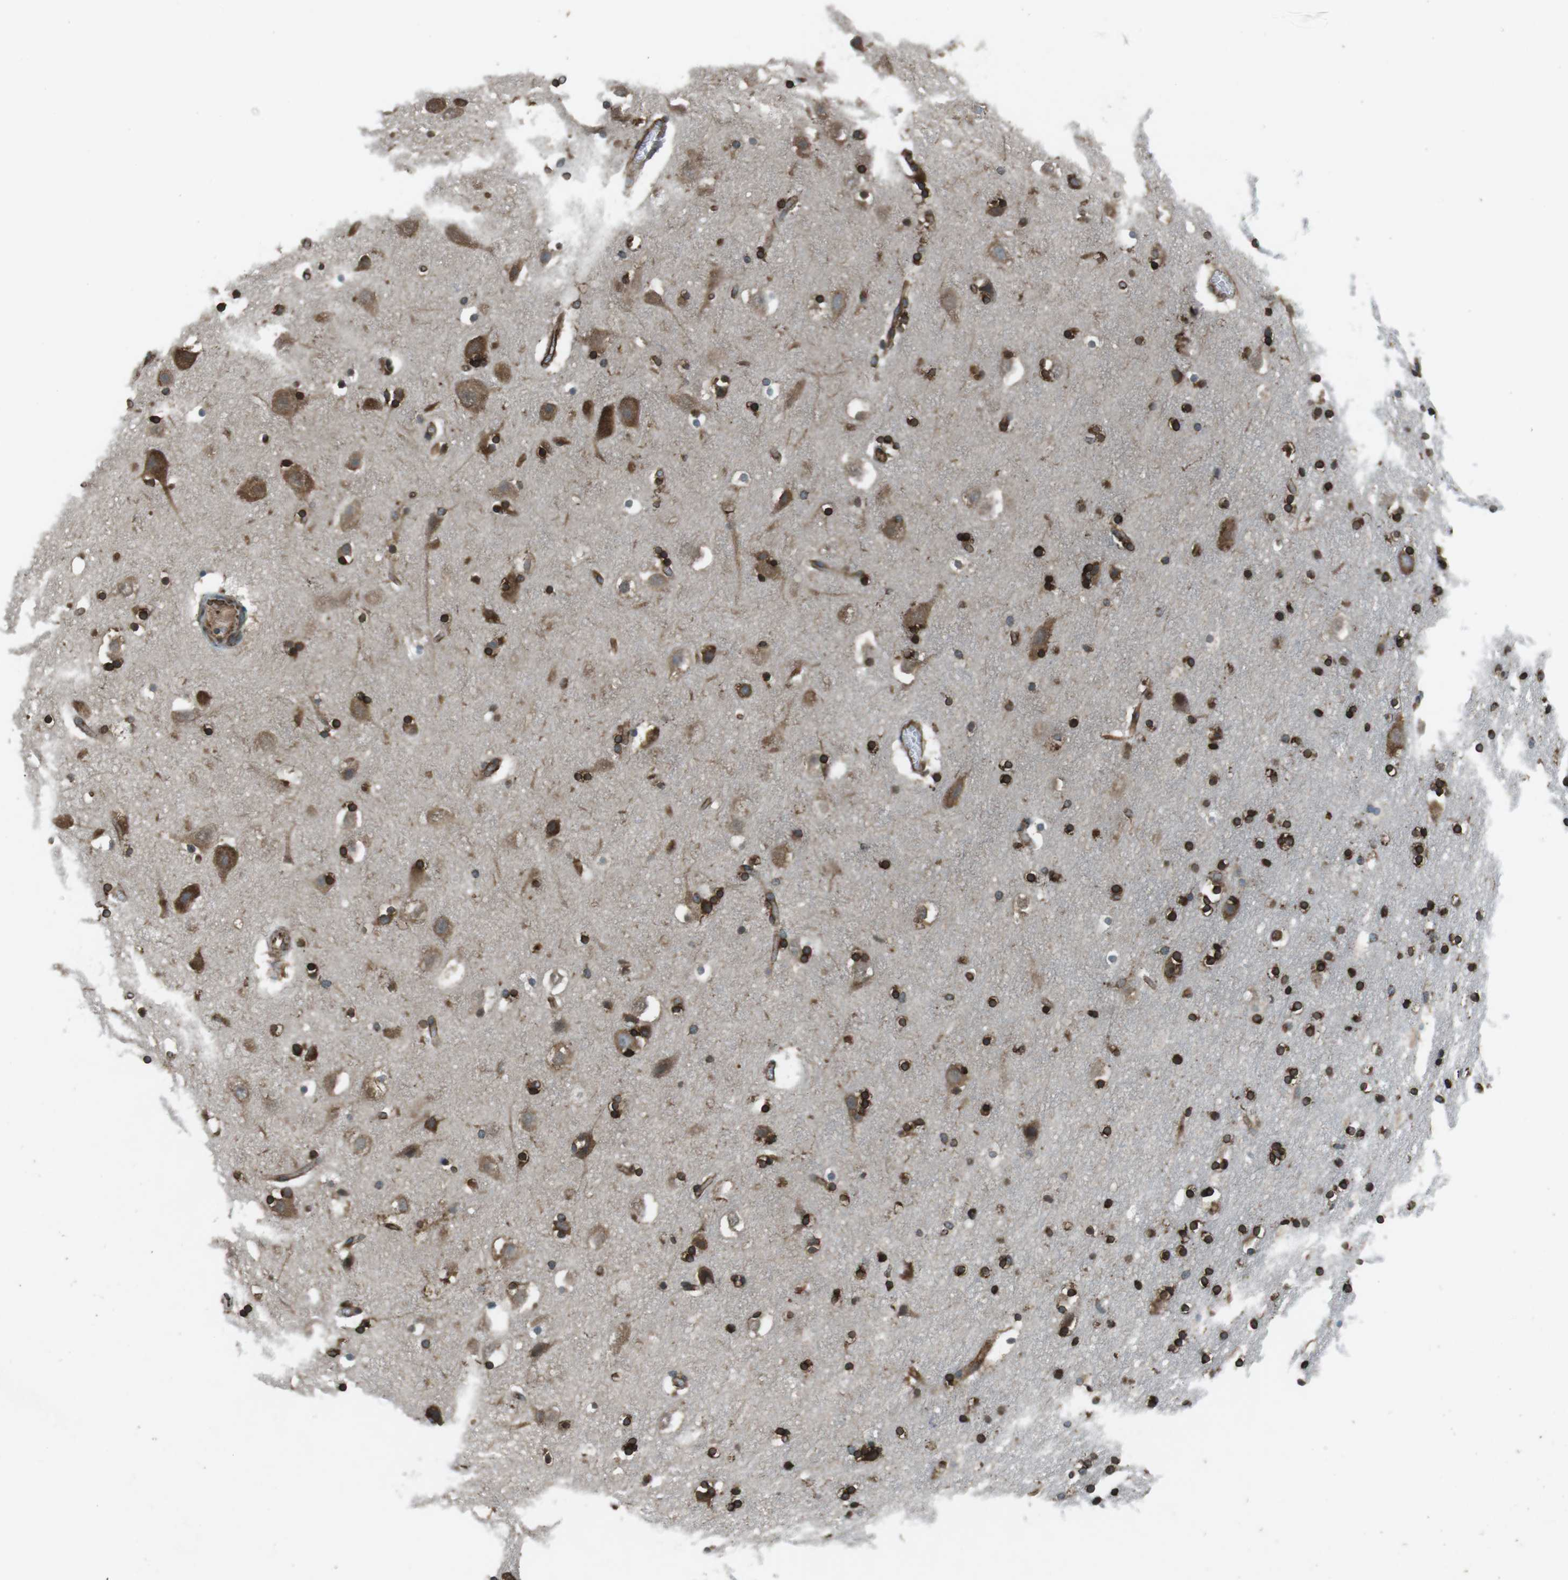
{"staining": {"intensity": "strong", "quantity": ">75%", "location": "cytoplasmic/membranous"}, "tissue": "hippocampus", "cell_type": "Glial cells", "image_type": "normal", "snomed": [{"axis": "morphology", "description": "Normal tissue, NOS"}, {"axis": "topography", "description": "Hippocampus"}], "caption": "This histopathology image reveals immunohistochemistry (IHC) staining of unremarkable human hippocampus, with high strong cytoplasmic/membranous staining in about >75% of glial cells.", "gene": "KTN1", "patient": {"sex": "male", "age": 45}}